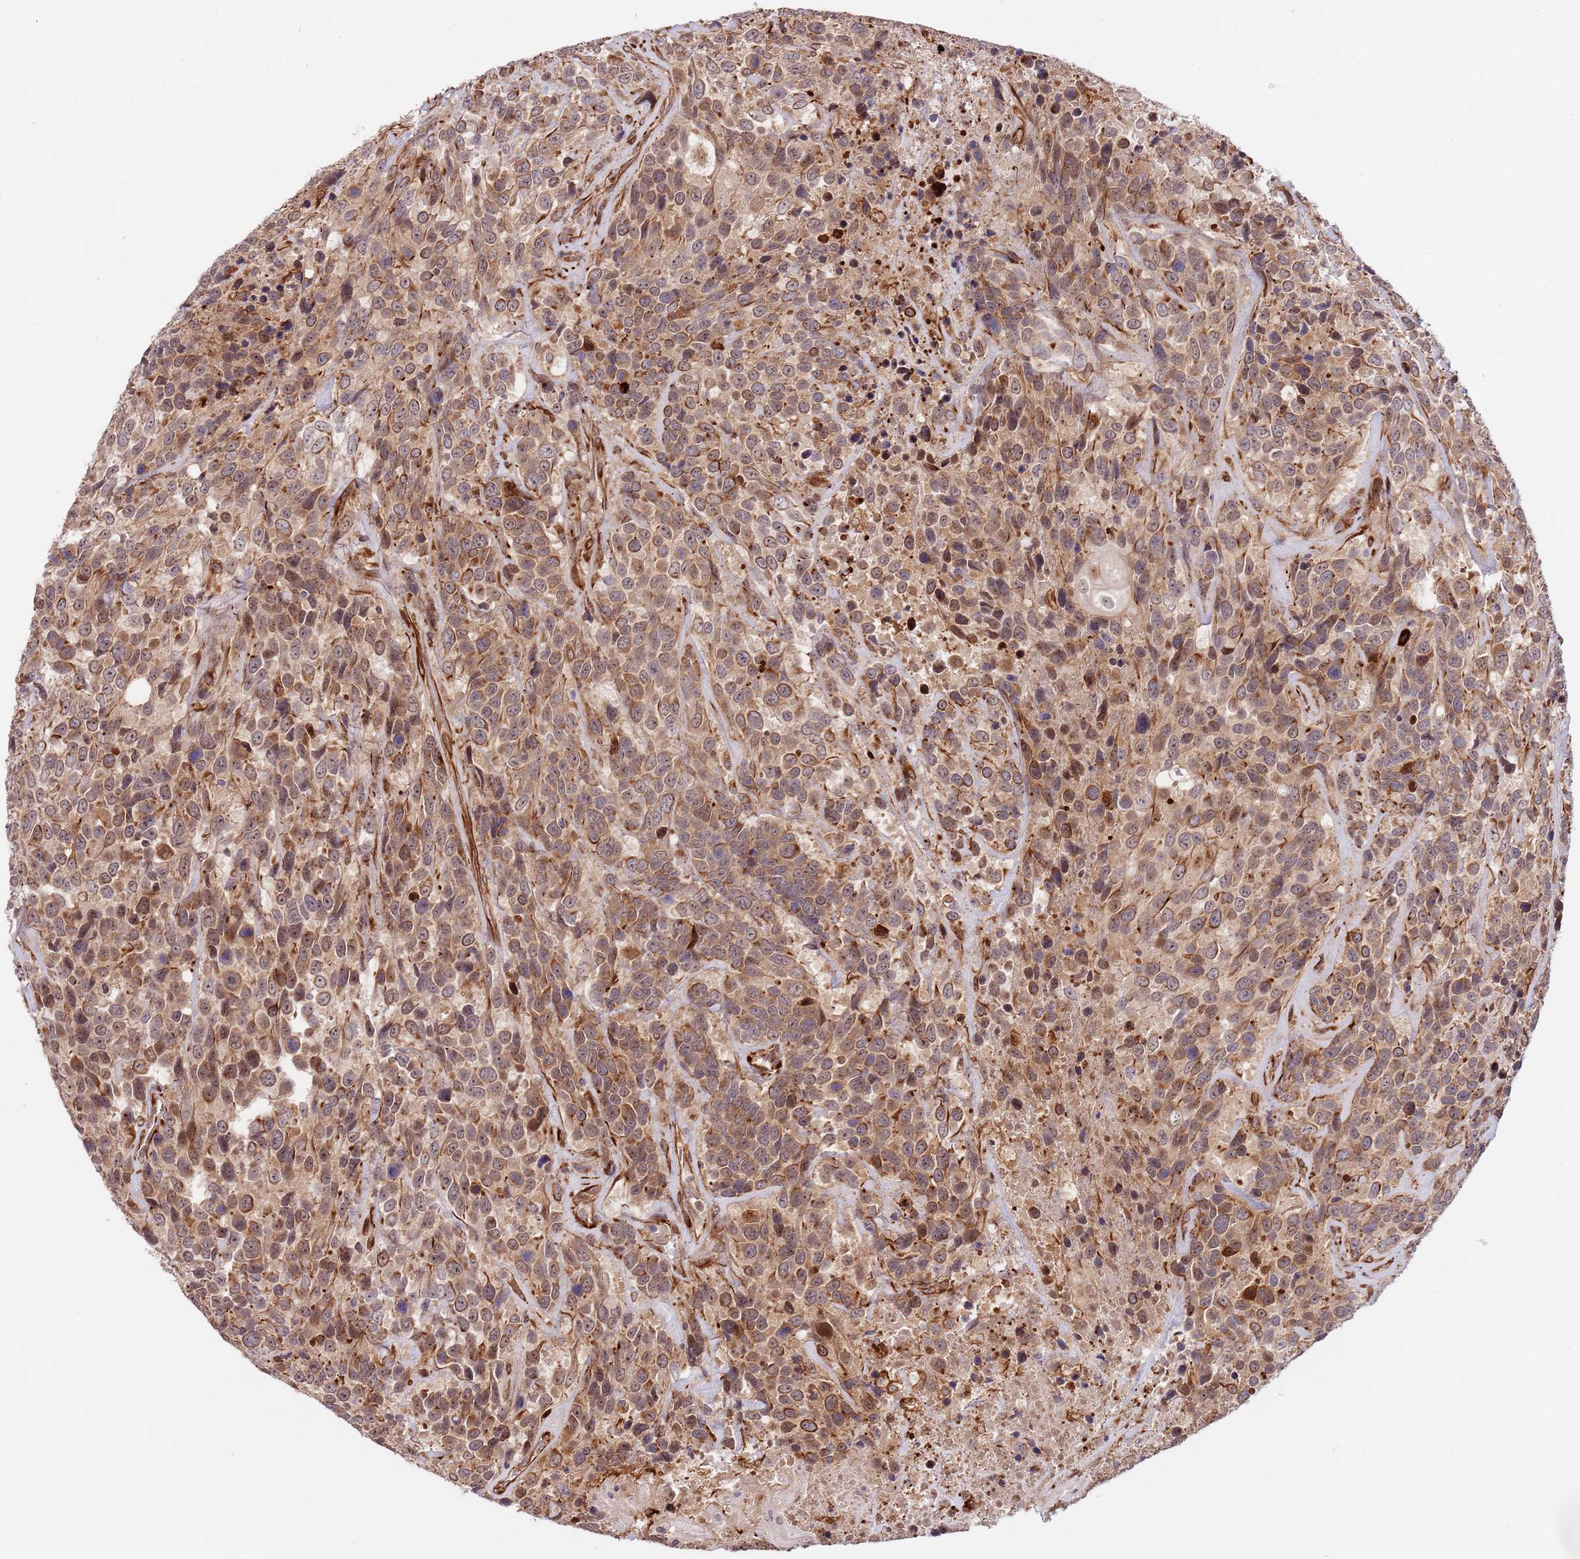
{"staining": {"intensity": "moderate", "quantity": ">75%", "location": "cytoplasmic/membranous"}, "tissue": "urothelial cancer", "cell_type": "Tumor cells", "image_type": "cancer", "snomed": [{"axis": "morphology", "description": "Urothelial carcinoma, High grade"}, {"axis": "topography", "description": "Urinary bladder"}], "caption": "This histopathology image exhibits urothelial cancer stained with IHC to label a protein in brown. The cytoplasmic/membranous of tumor cells show moderate positivity for the protein. Nuclei are counter-stained blue.", "gene": "NEK3", "patient": {"sex": "female", "age": 70}}